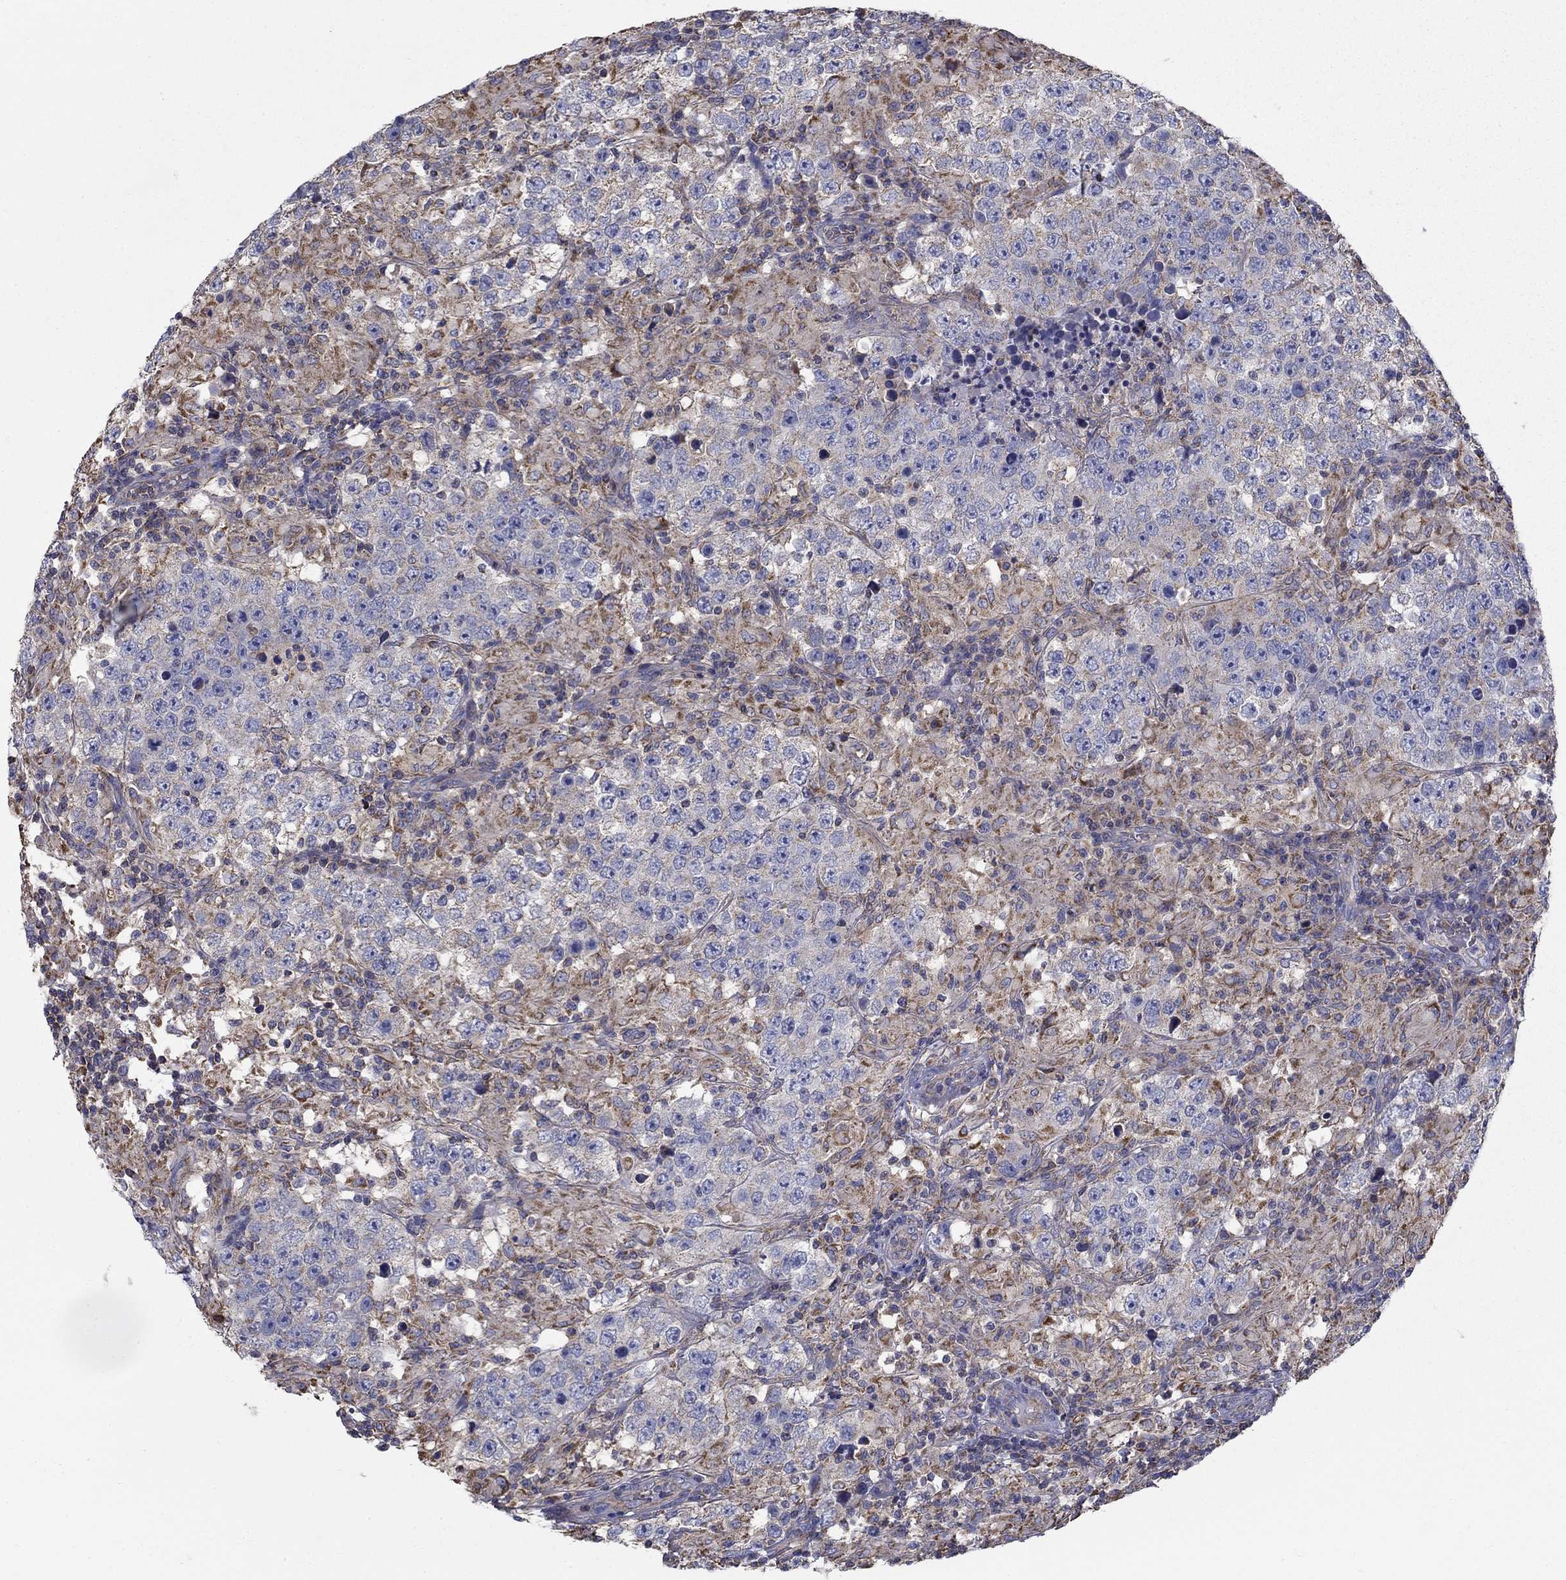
{"staining": {"intensity": "negative", "quantity": "none", "location": "none"}, "tissue": "testis cancer", "cell_type": "Tumor cells", "image_type": "cancer", "snomed": [{"axis": "morphology", "description": "Seminoma, NOS"}, {"axis": "morphology", "description": "Carcinoma, Embryonal, NOS"}, {"axis": "topography", "description": "Testis"}], "caption": "Photomicrograph shows no significant protein positivity in tumor cells of embryonal carcinoma (testis).", "gene": "NME5", "patient": {"sex": "male", "age": 41}}